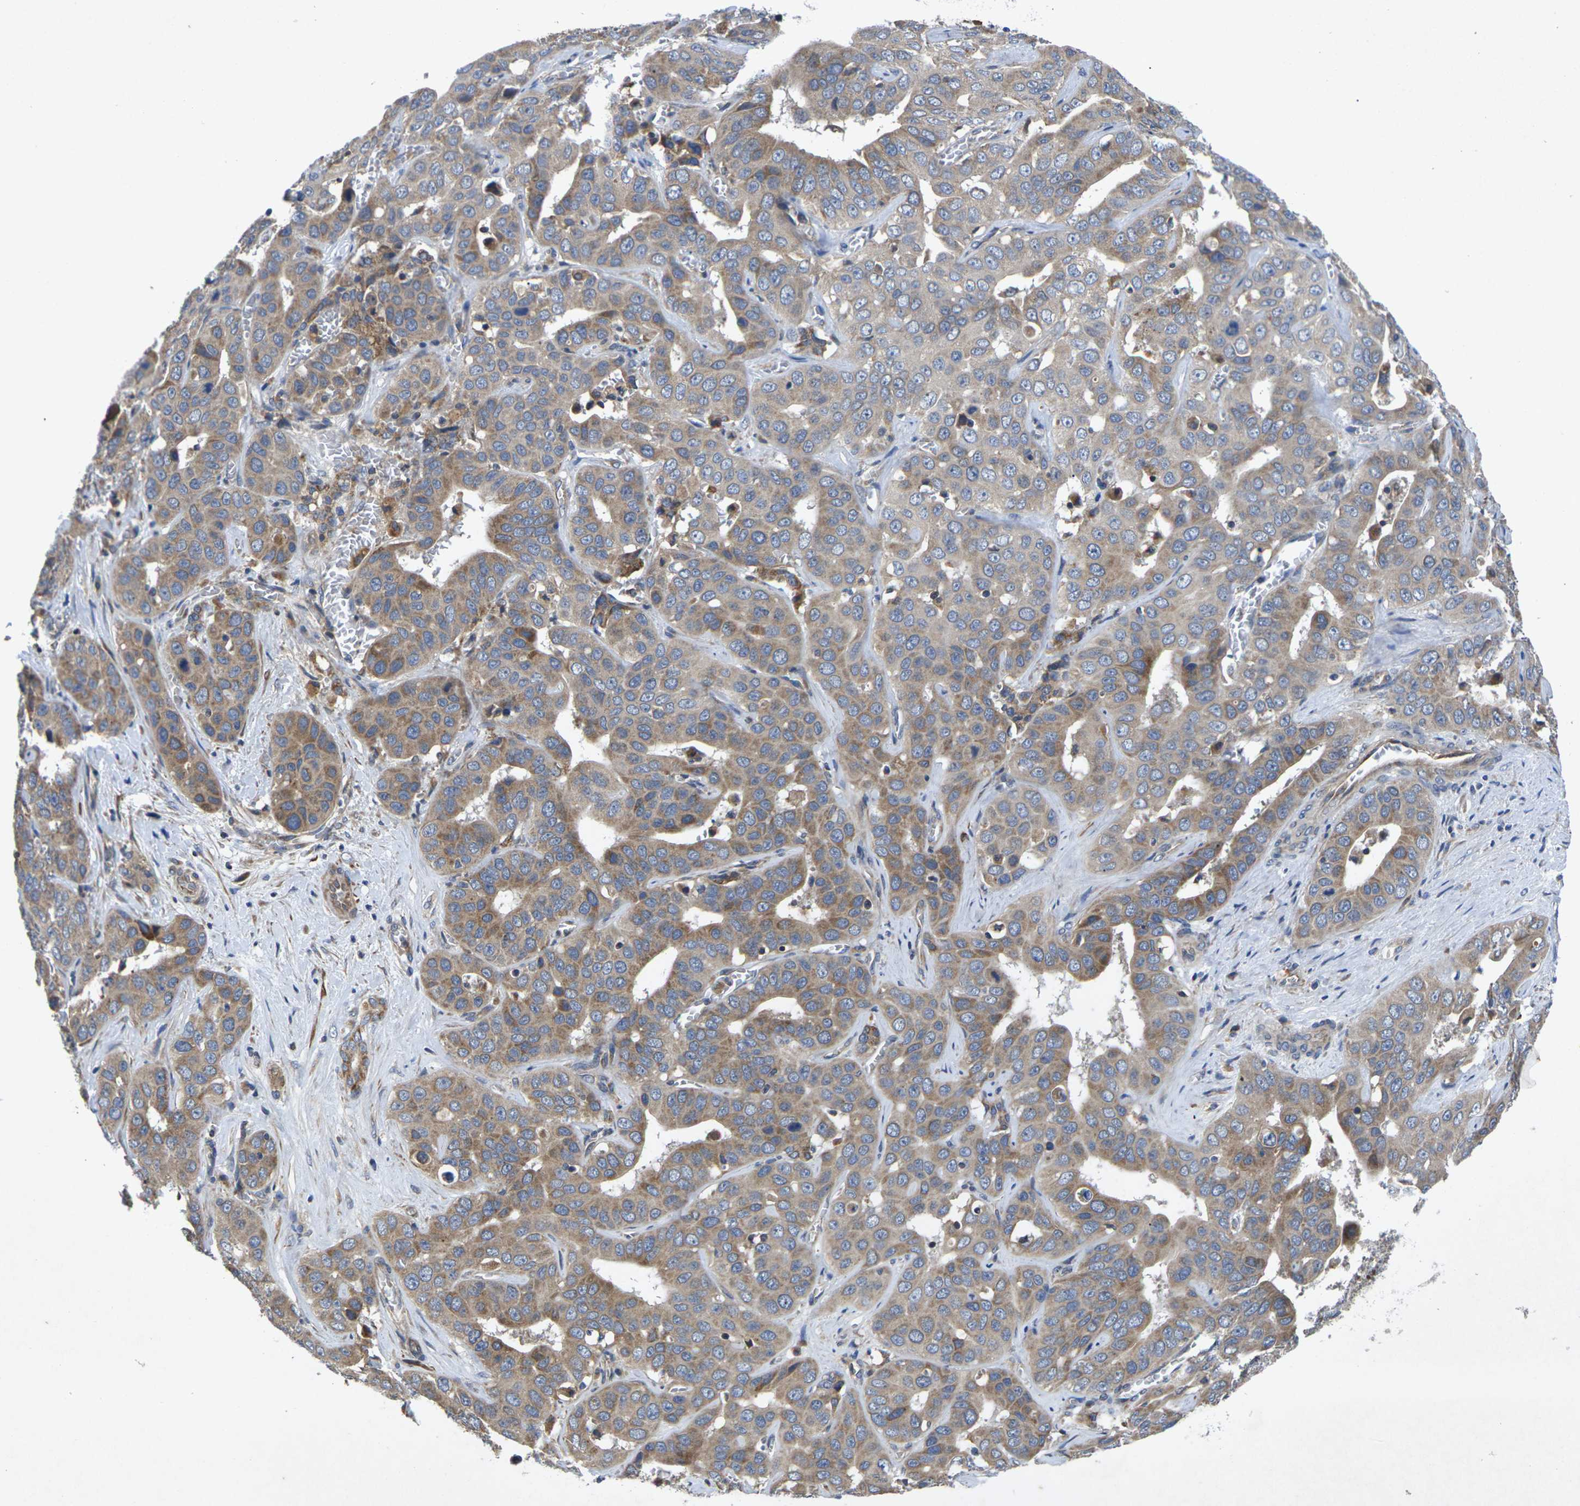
{"staining": {"intensity": "moderate", "quantity": "25%-75%", "location": "cytoplasmic/membranous"}, "tissue": "liver cancer", "cell_type": "Tumor cells", "image_type": "cancer", "snomed": [{"axis": "morphology", "description": "Cholangiocarcinoma"}, {"axis": "topography", "description": "Liver"}], "caption": "This photomicrograph displays IHC staining of cholangiocarcinoma (liver), with medium moderate cytoplasmic/membranous staining in approximately 25%-75% of tumor cells.", "gene": "KIF1B", "patient": {"sex": "female", "age": 52}}